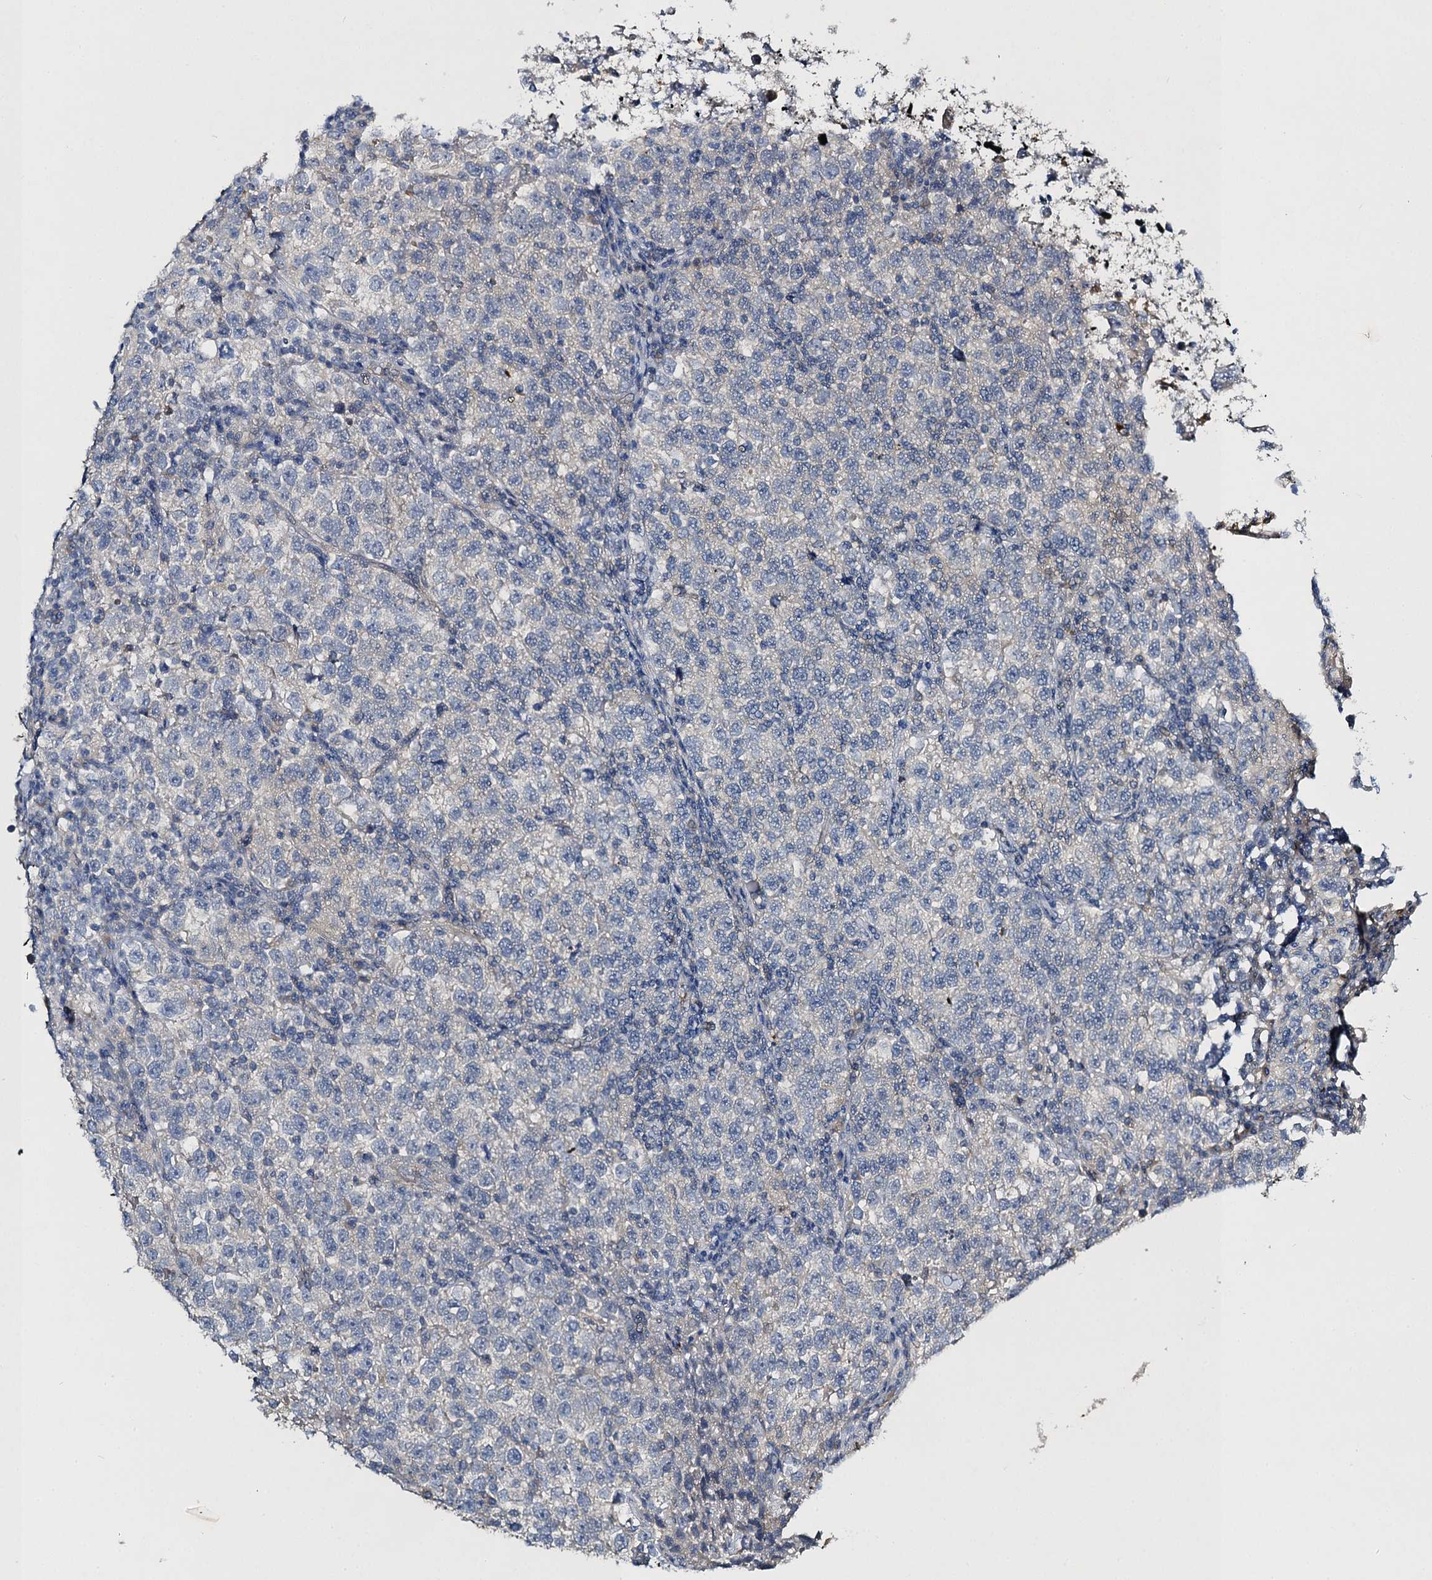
{"staining": {"intensity": "negative", "quantity": "none", "location": "none"}, "tissue": "testis cancer", "cell_type": "Tumor cells", "image_type": "cancer", "snomed": [{"axis": "morphology", "description": "Normal tissue, NOS"}, {"axis": "morphology", "description": "Seminoma, NOS"}, {"axis": "topography", "description": "Testis"}], "caption": "An image of seminoma (testis) stained for a protein displays no brown staining in tumor cells.", "gene": "SLC11A2", "patient": {"sex": "male", "age": 43}}